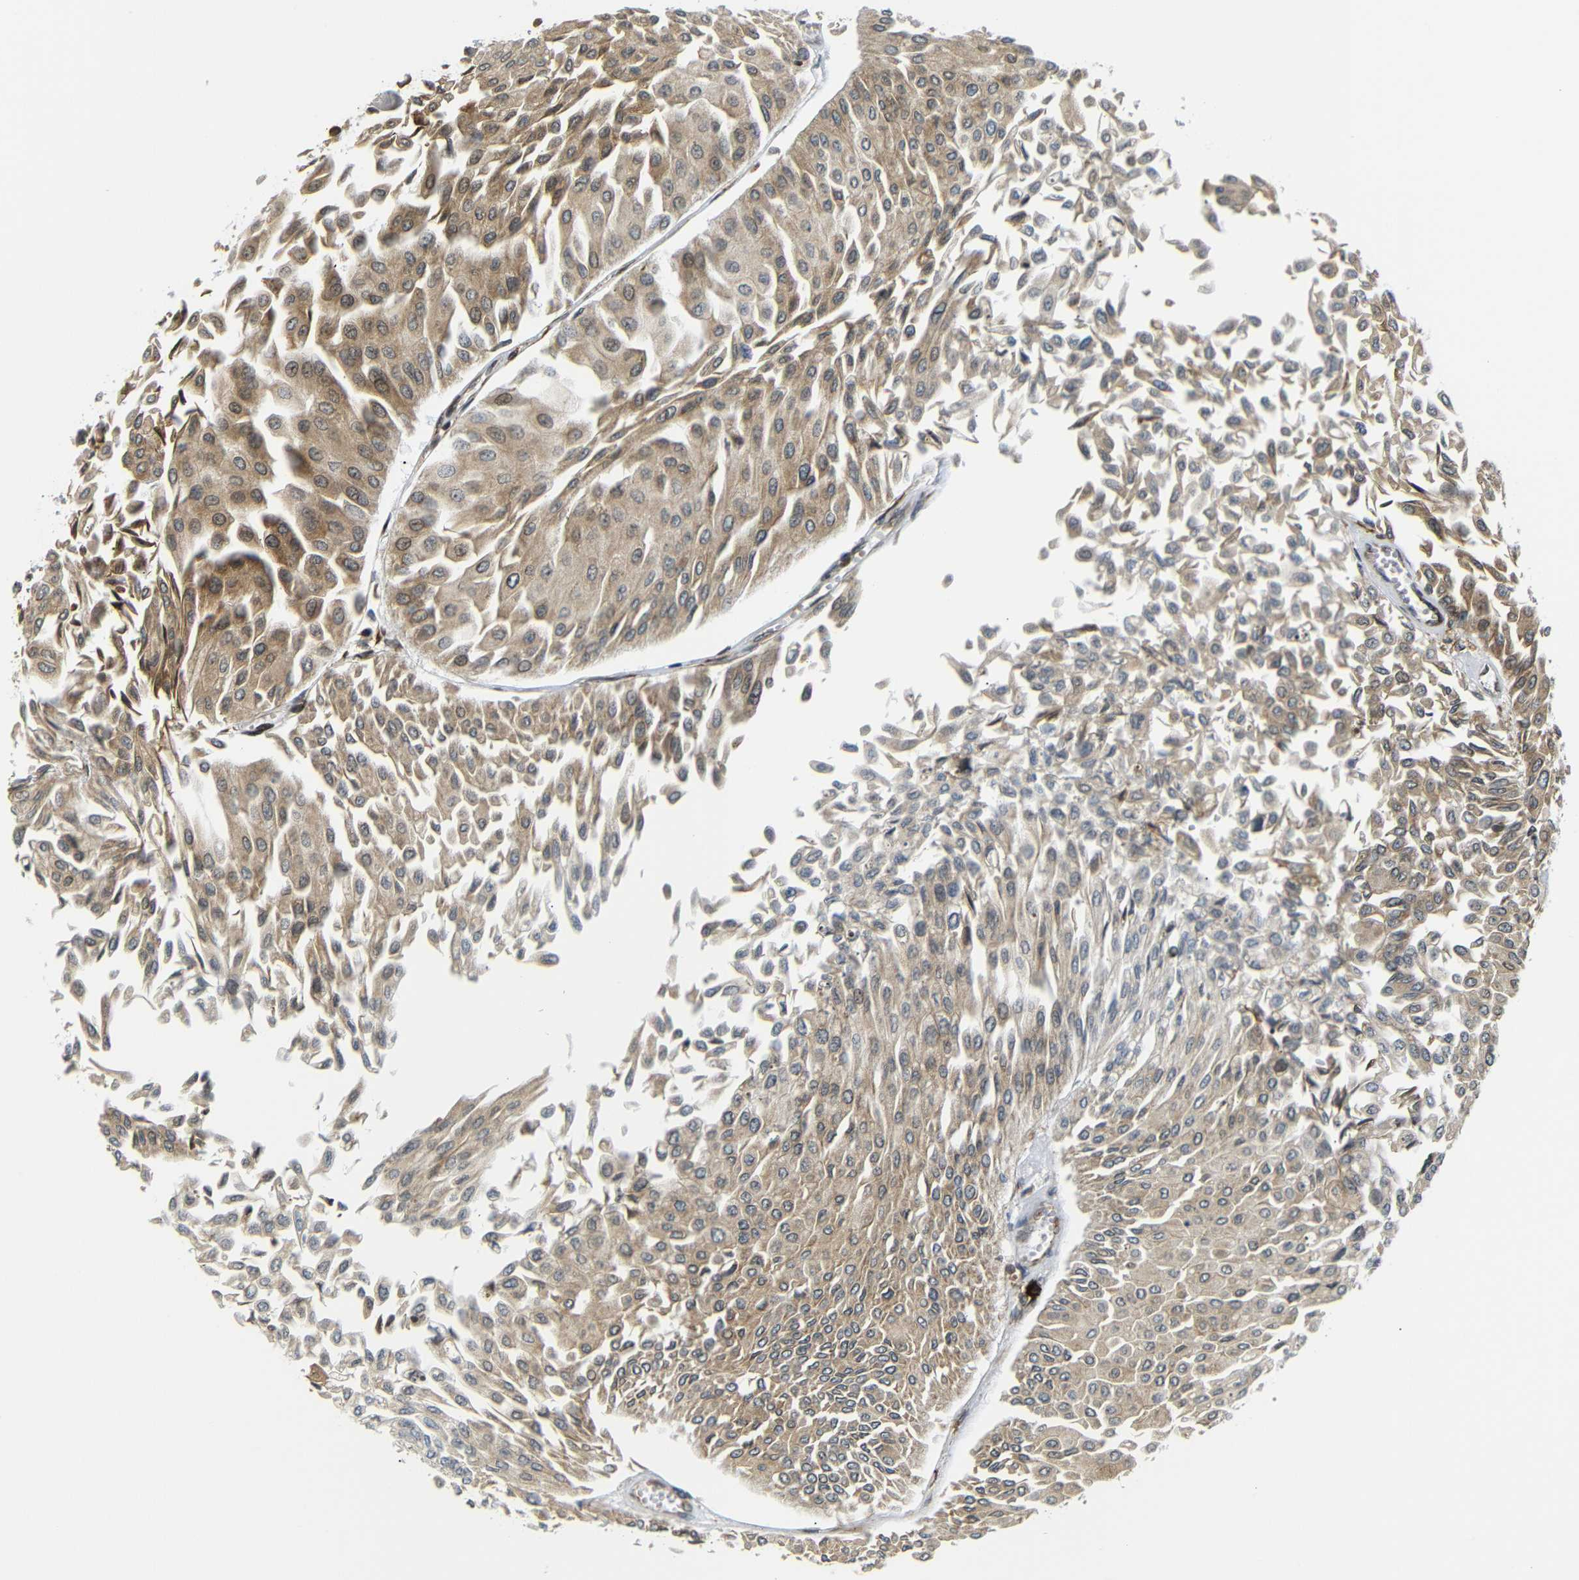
{"staining": {"intensity": "weak", "quantity": ">75%", "location": "cytoplasmic/membranous"}, "tissue": "urothelial cancer", "cell_type": "Tumor cells", "image_type": "cancer", "snomed": [{"axis": "morphology", "description": "Urothelial carcinoma, Low grade"}, {"axis": "topography", "description": "Urinary bladder"}], "caption": "Urothelial cancer stained with IHC shows weak cytoplasmic/membranous positivity in approximately >75% of tumor cells. The protein of interest is stained brown, and the nuclei are stained in blue (DAB (3,3'-diaminobenzidine) IHC with brightfield microscopy, high magnification).", "gene": "SPCS2", "patient": {"sex": "male", "age": 67}}